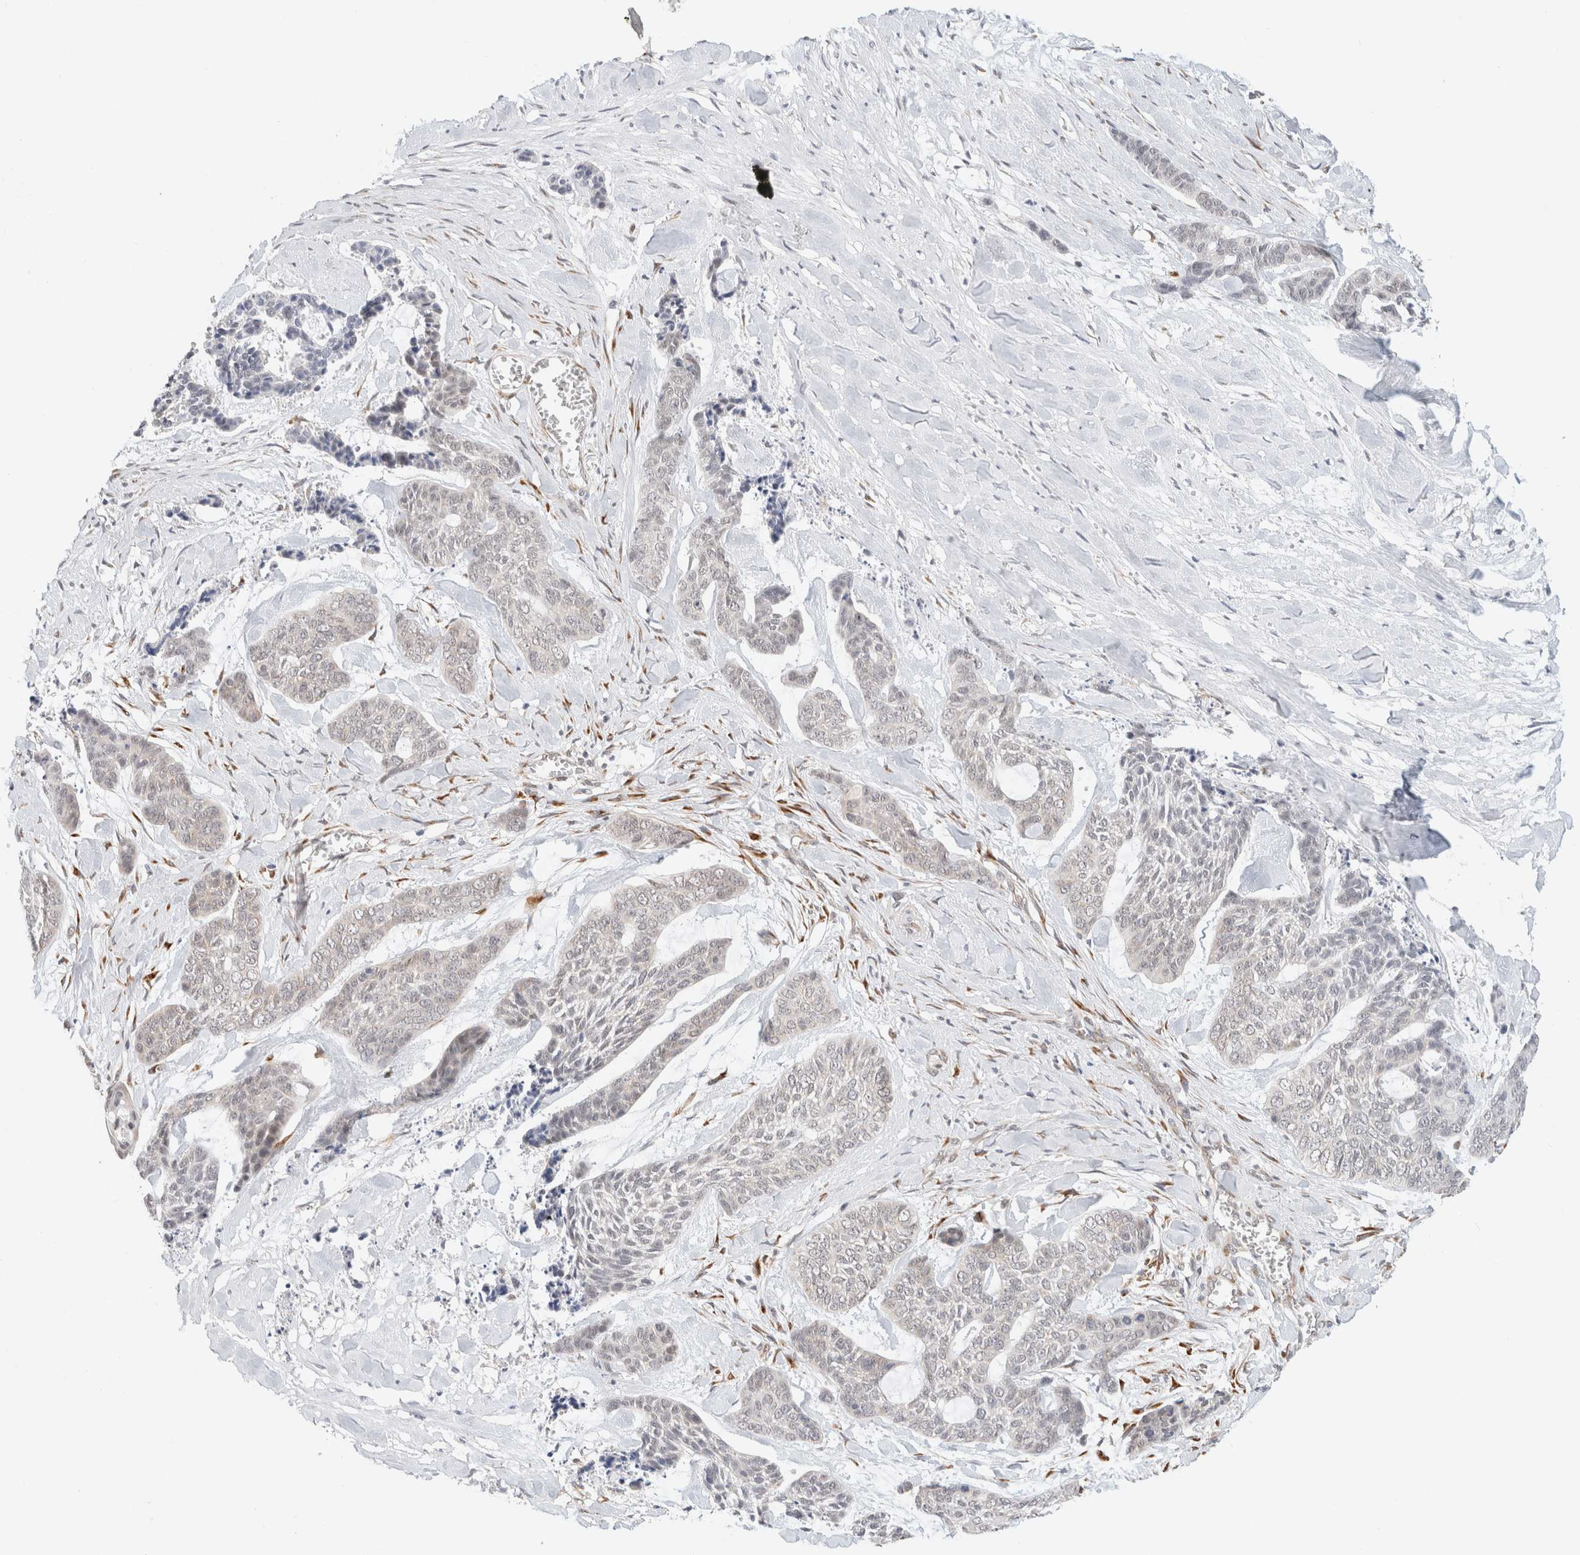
{"staining": {"intensity": "weak", "quantity": "<25%", "location": "cytoplasmic/membranous"}, "tissue": "skin cancer", "cell_type": "Tumor cells", "image_type": "cancer", "snomed": [{"axis": "morphology", "description": "Basal cell carcinoma"}, {"axis": "topography", "description": "Skin"}], "caption": "The histopathology image shows no significant expression in tumor cells of skin basal cell carcinoma.", "gene": "HDLBP", "patient": {"sex": "female", "age": 64}}